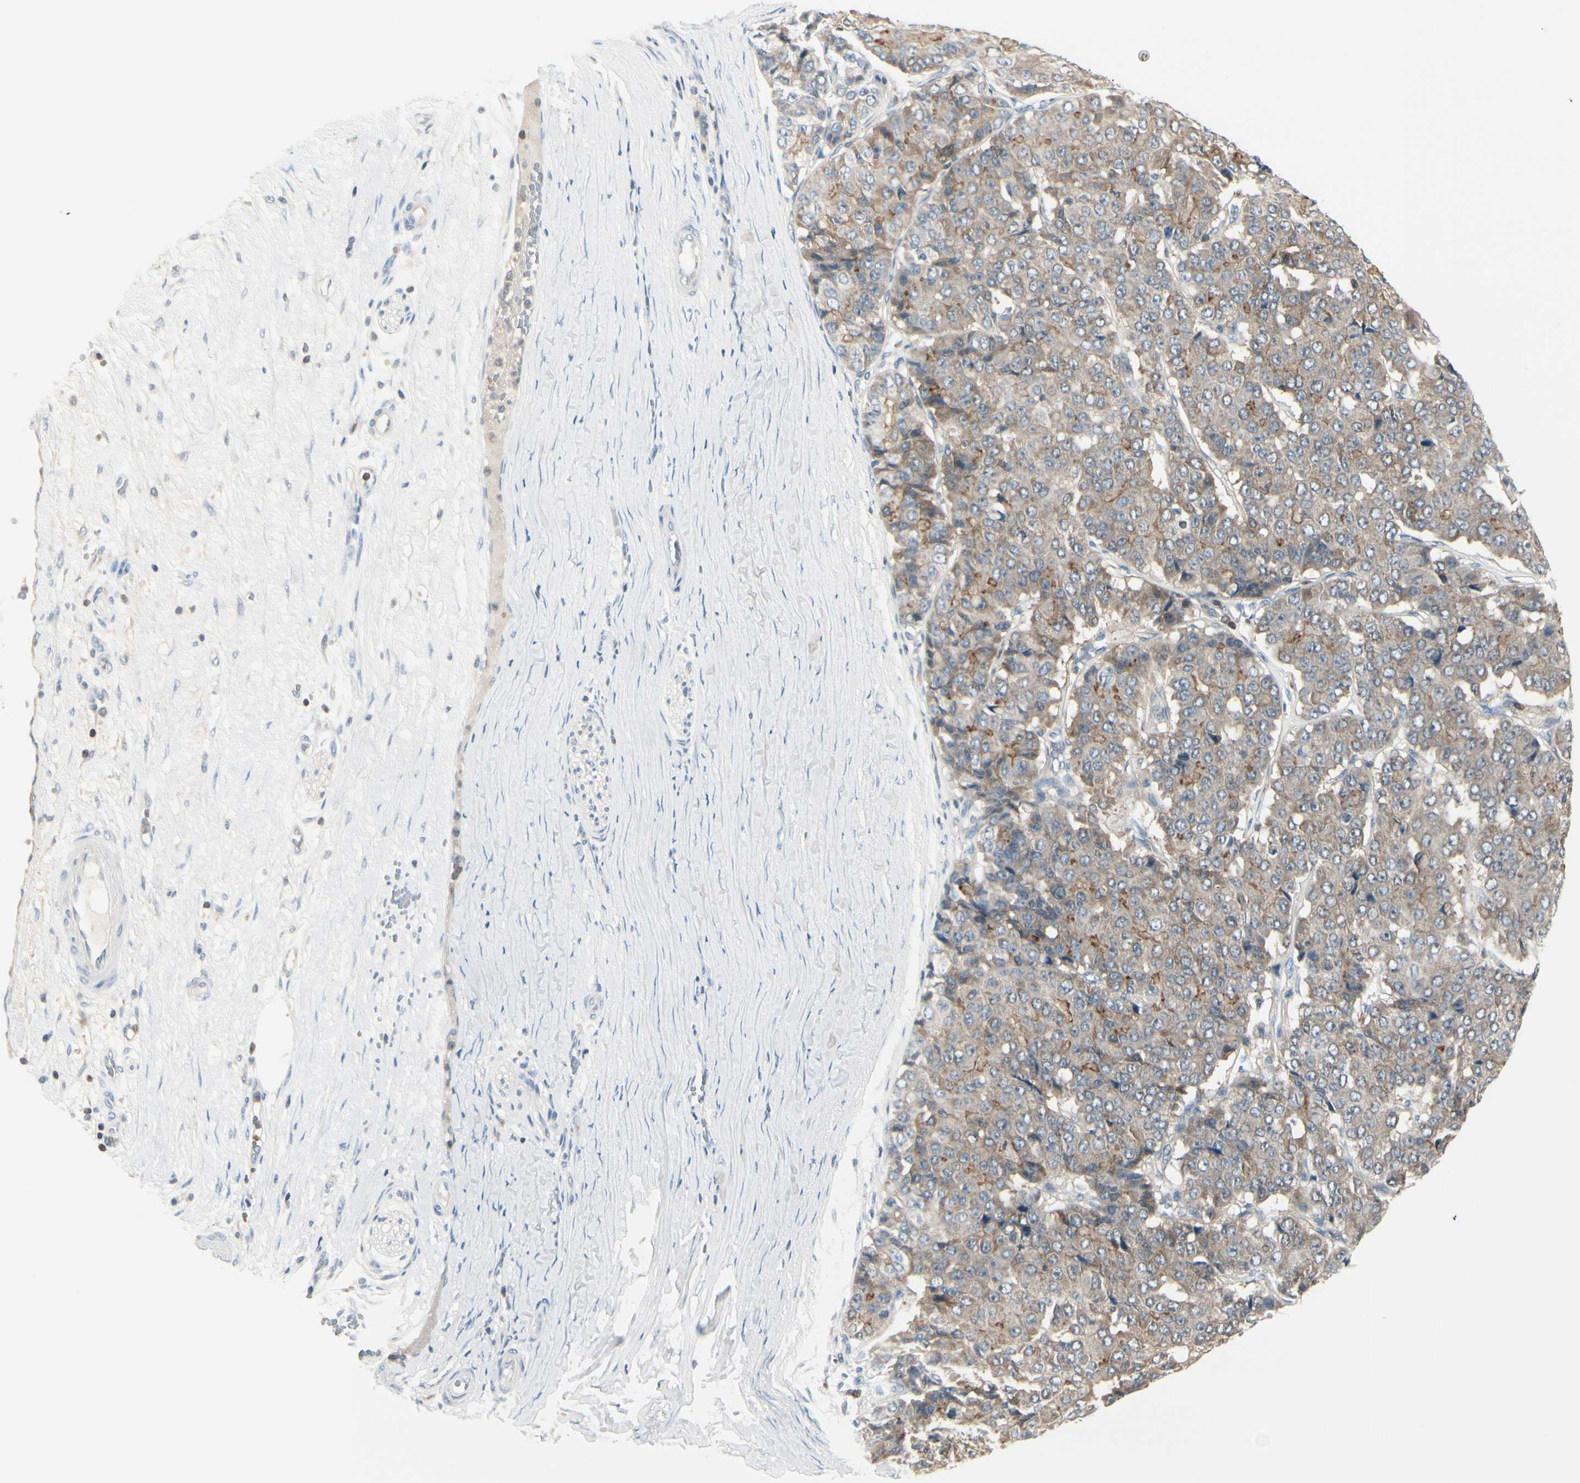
{"staining": {"intensity": "weak", "quantity": ">75%", "location": "cytoplasmic/membranous"}, "tissue": "pancreatic cancer", "cell_type": "Tumor cells", "image_type": "cancer", "snomed": [{"axis": "morphology", "description": "Adenocarcinoma, NOS"}, {"axis": "topography", "description": "Pancreas"}], "caption": "Weak cytoplasmic/membranous protein expression is appreciated in approximately >75% of tumor cells in pancreatic cancer. (DAB = brown stain, brightfield microscopy at high magnification).", "gene": "SLC9A3R1", "patient": {"sex": "male", "age": 50}}